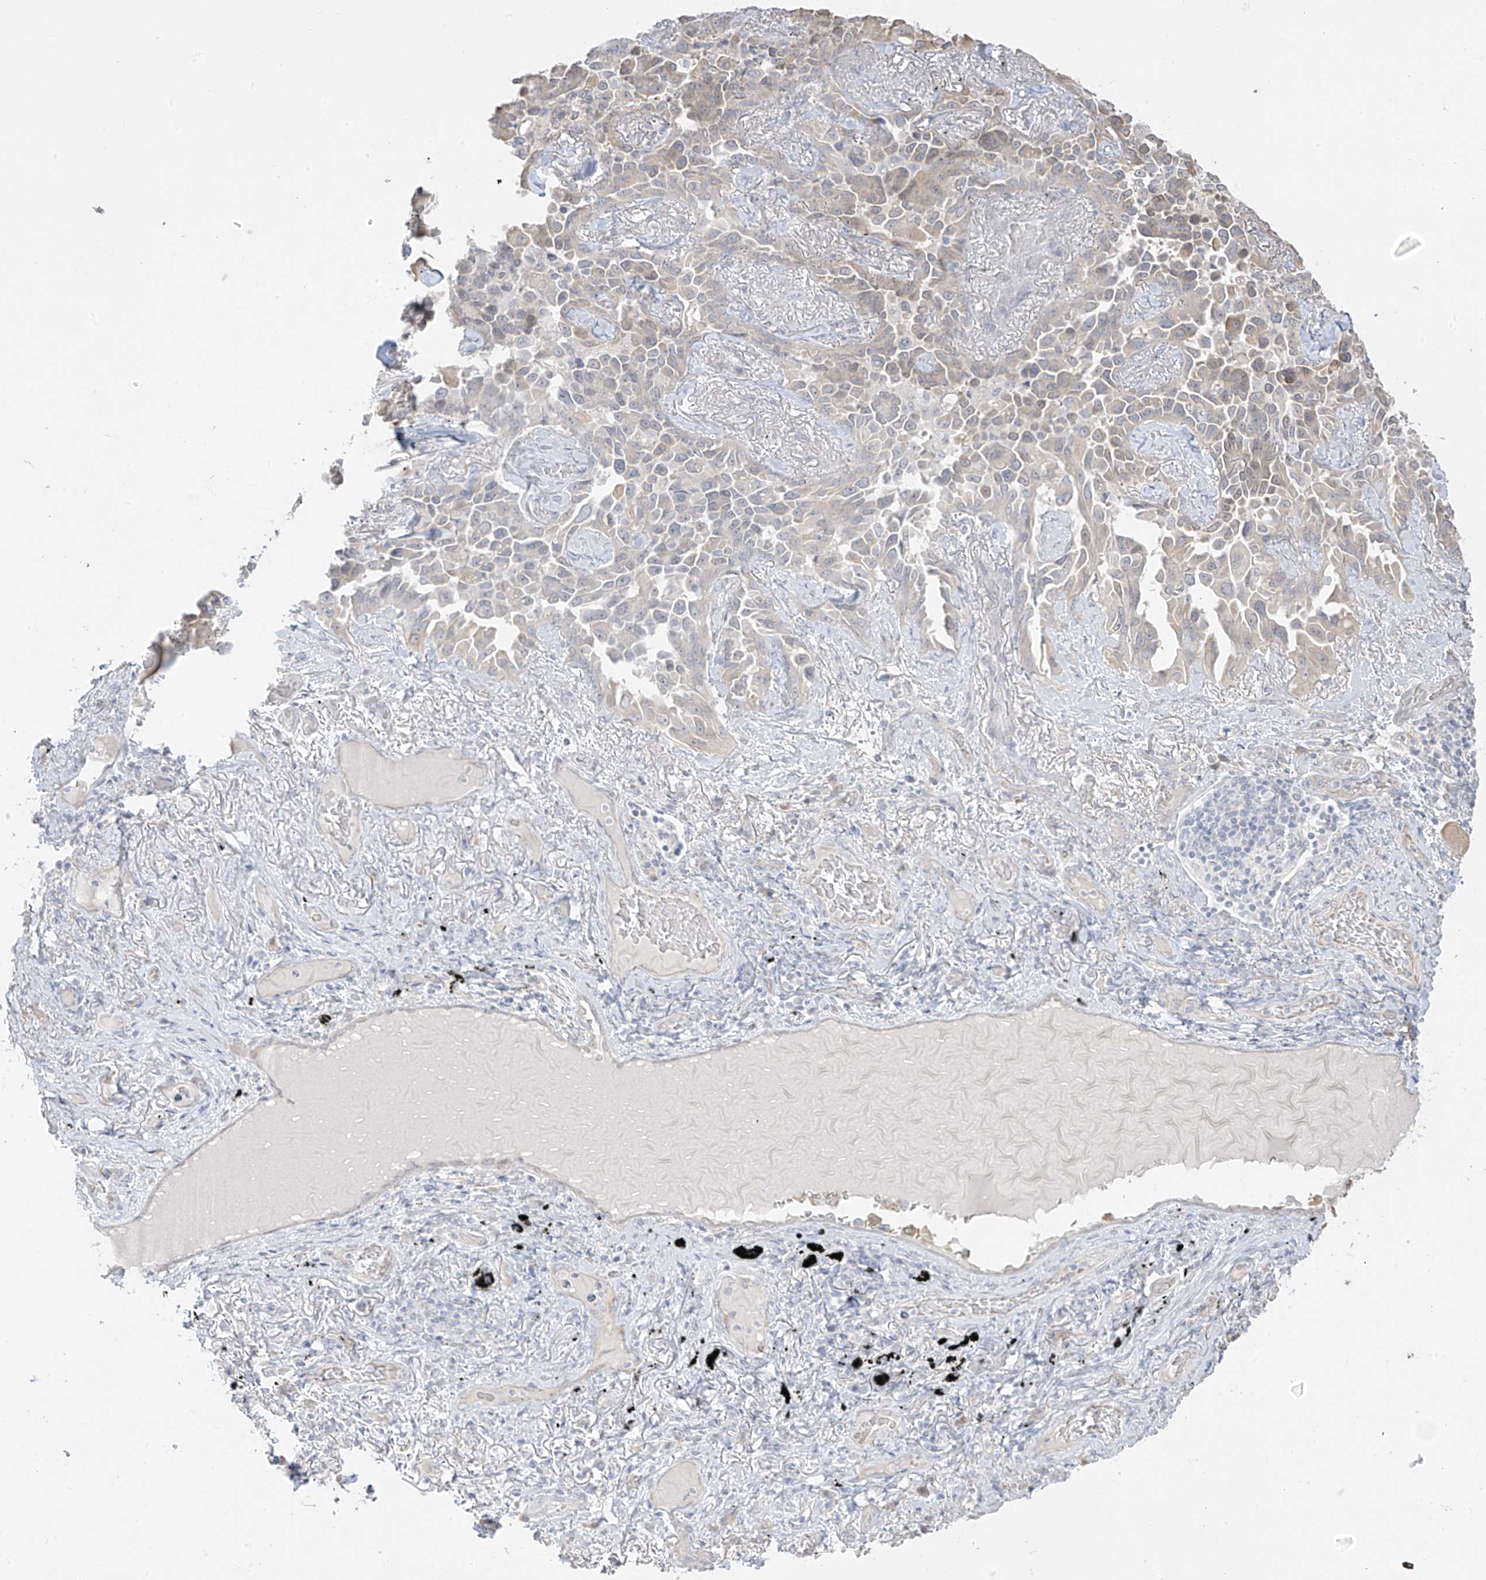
{"staining": {"intensity": "weak", "quantity": "<25%", "location": "cytoplasmic/membranous"}, "tissue": "lung cancer", "cell_type": "Tumor cells", "image_type": "cancer", "snomed": [{"axis": "morphology", "description": "Adenocarcinoma, NOS"}, {"axis": "topography", "description": "Lung"}], "caption": "This is a histopathology image of immunohistochemistry (IHC) staining of lung cancer, which shows no expression in tumor cells.", "gene": "DCDC2", "patient": {"sex": "female", "age": 67}}